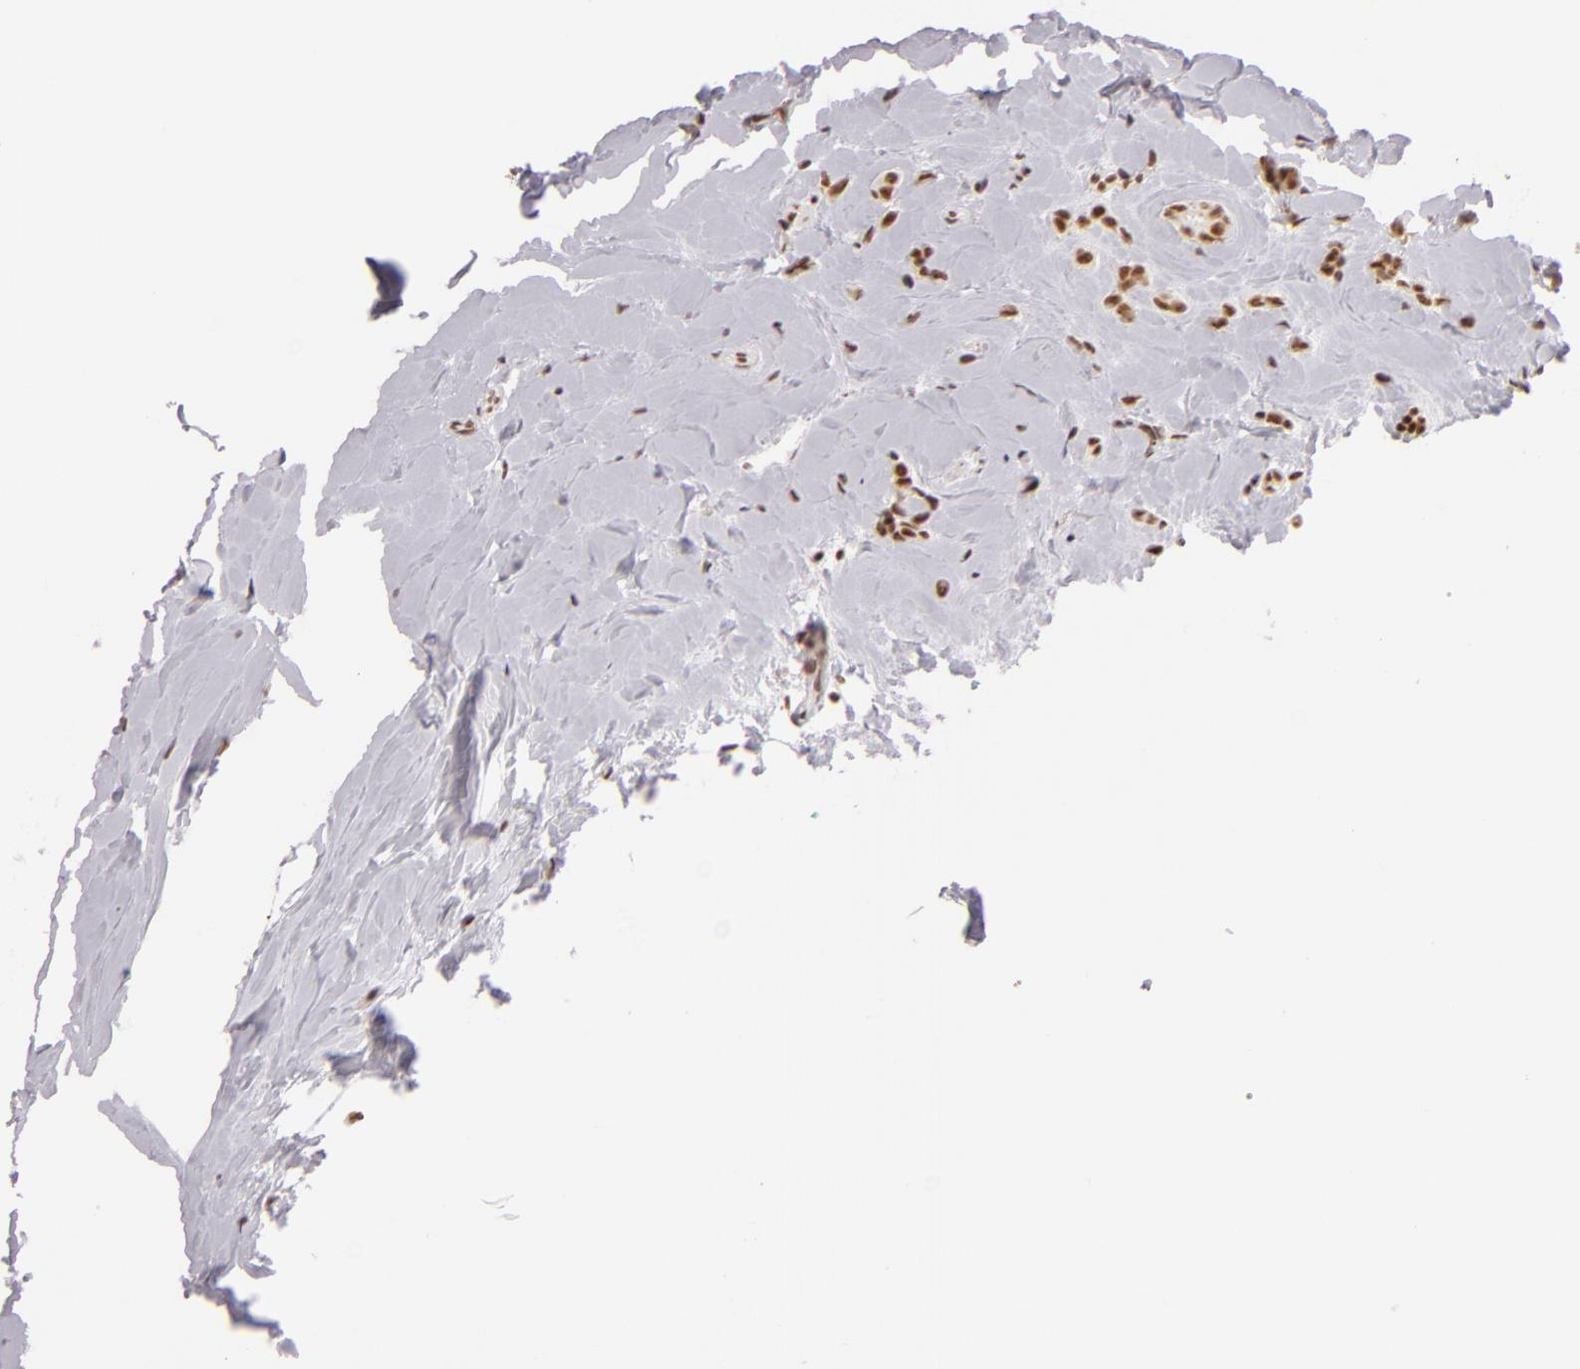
{"staining": {"intensity": "moderate", "quantity": ">75%", "location": "nuclear"}, "tissue": "breast cancer", "cell_type": "Tumor cells", "image_type": "cancer", "snomed": [{"axis": "morphology", "description": "Lobular carcinoma"}, {"axis": "topography", "description": "Breast"}], "caption": "Protein expression by immunohistochemistry demonstrates moderate nuclear staining in approximately >75% of tumor cells in lobular carcinoma (breast).", "gene": "INTS6", "patient": {"sex": "female", "age": 64}}